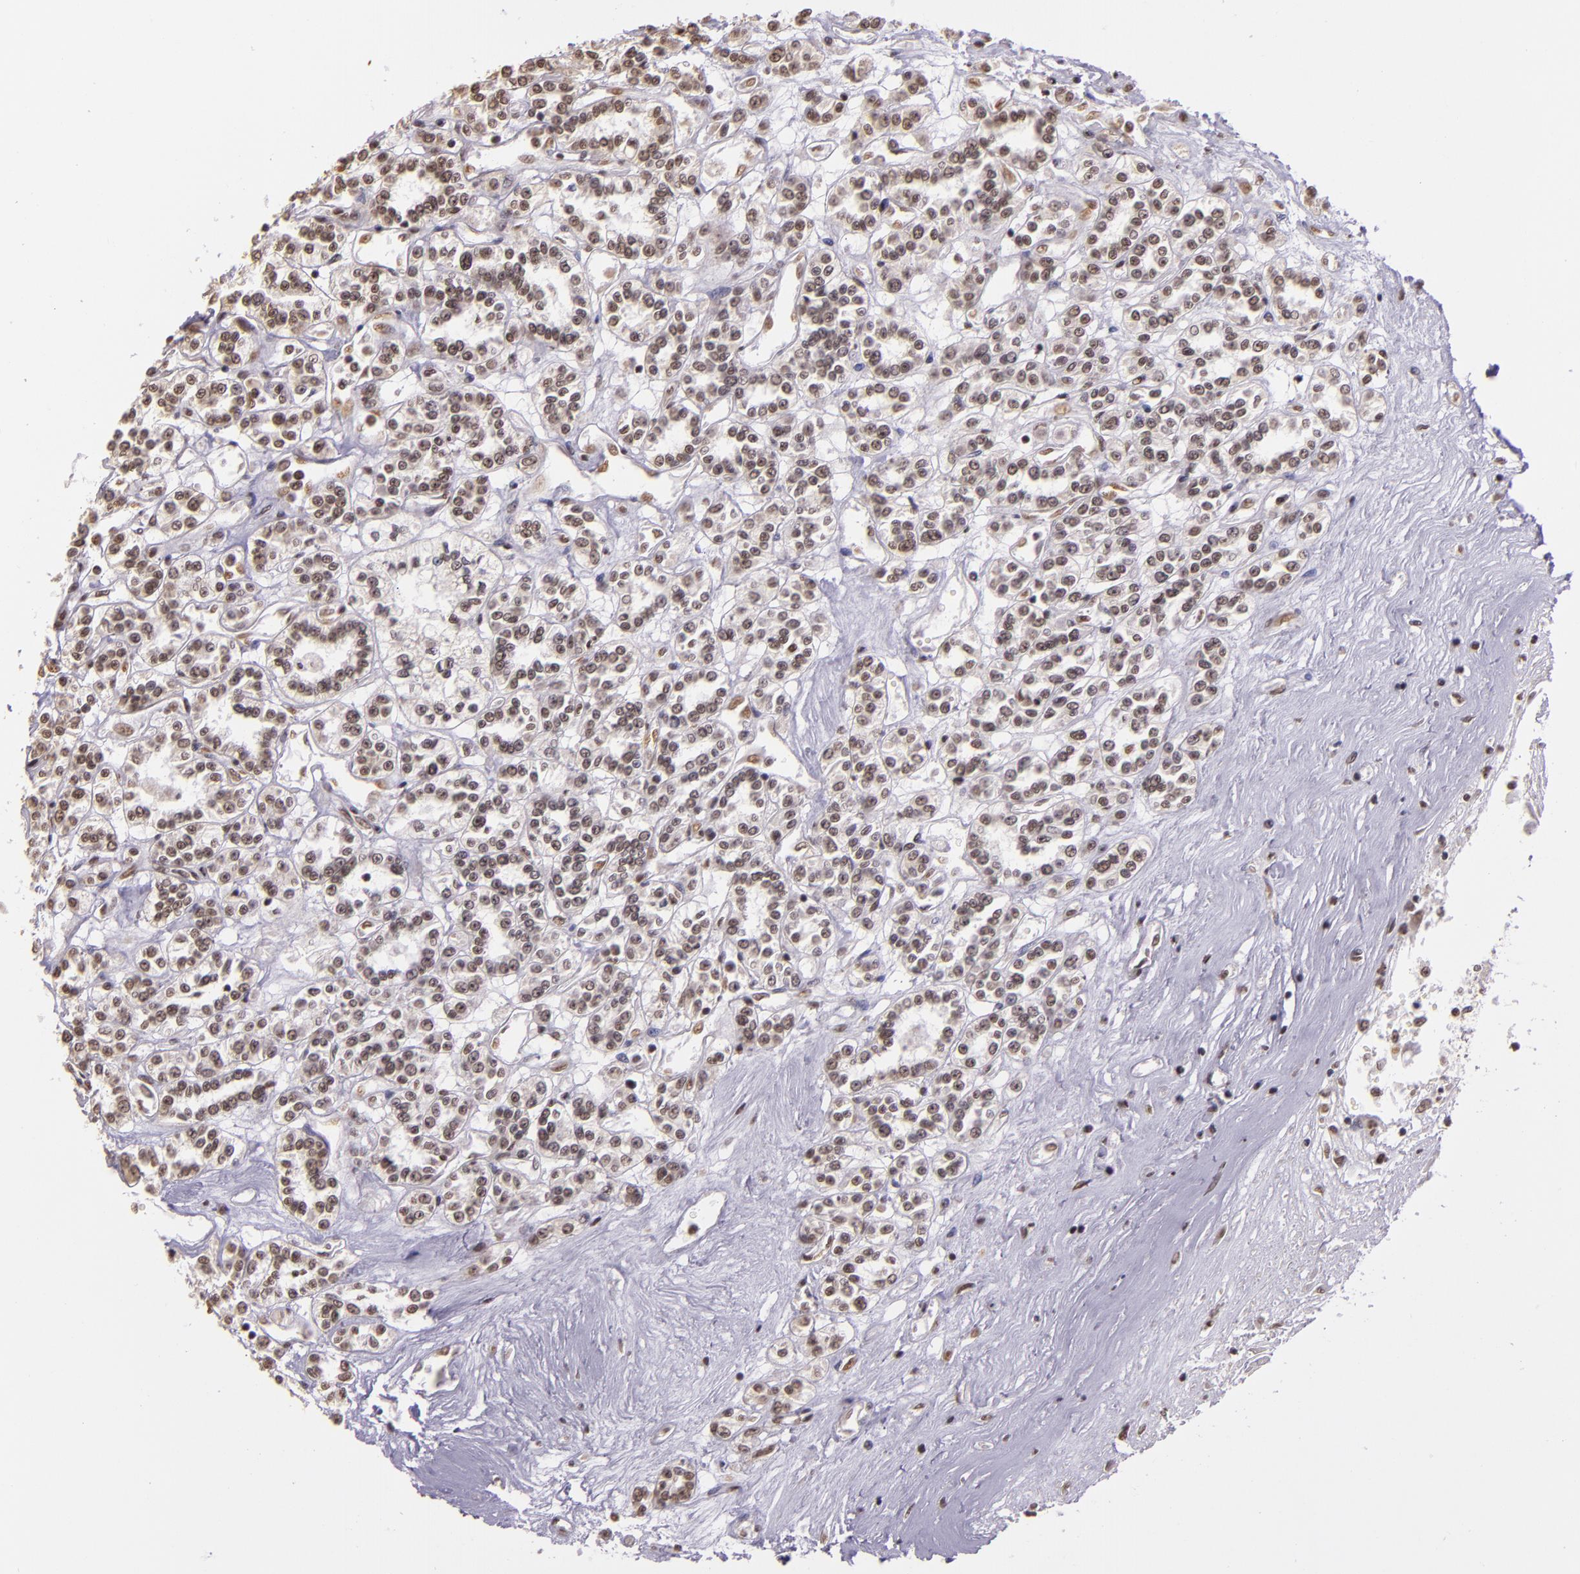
{"staining": {"intensity": "weak", "quantity": "25%-75%", "location": "nuclear"}, "tissue": "renal cancer", "cell_type": "Tumor cells", "image_type": "cancer", "snomed": [{"axis": "morphology", "description": "Adenocarcinoma, NOS"}, {"axis": "topography", "description": "Kidney"}], "caption": "Immunohistochemical staining of renal cancer shows low levels of weak nuclear protein expression in about 25%-75% of tumor cells.", "gene": "USF1", "patient": {"sex": "female", "age": 76}}